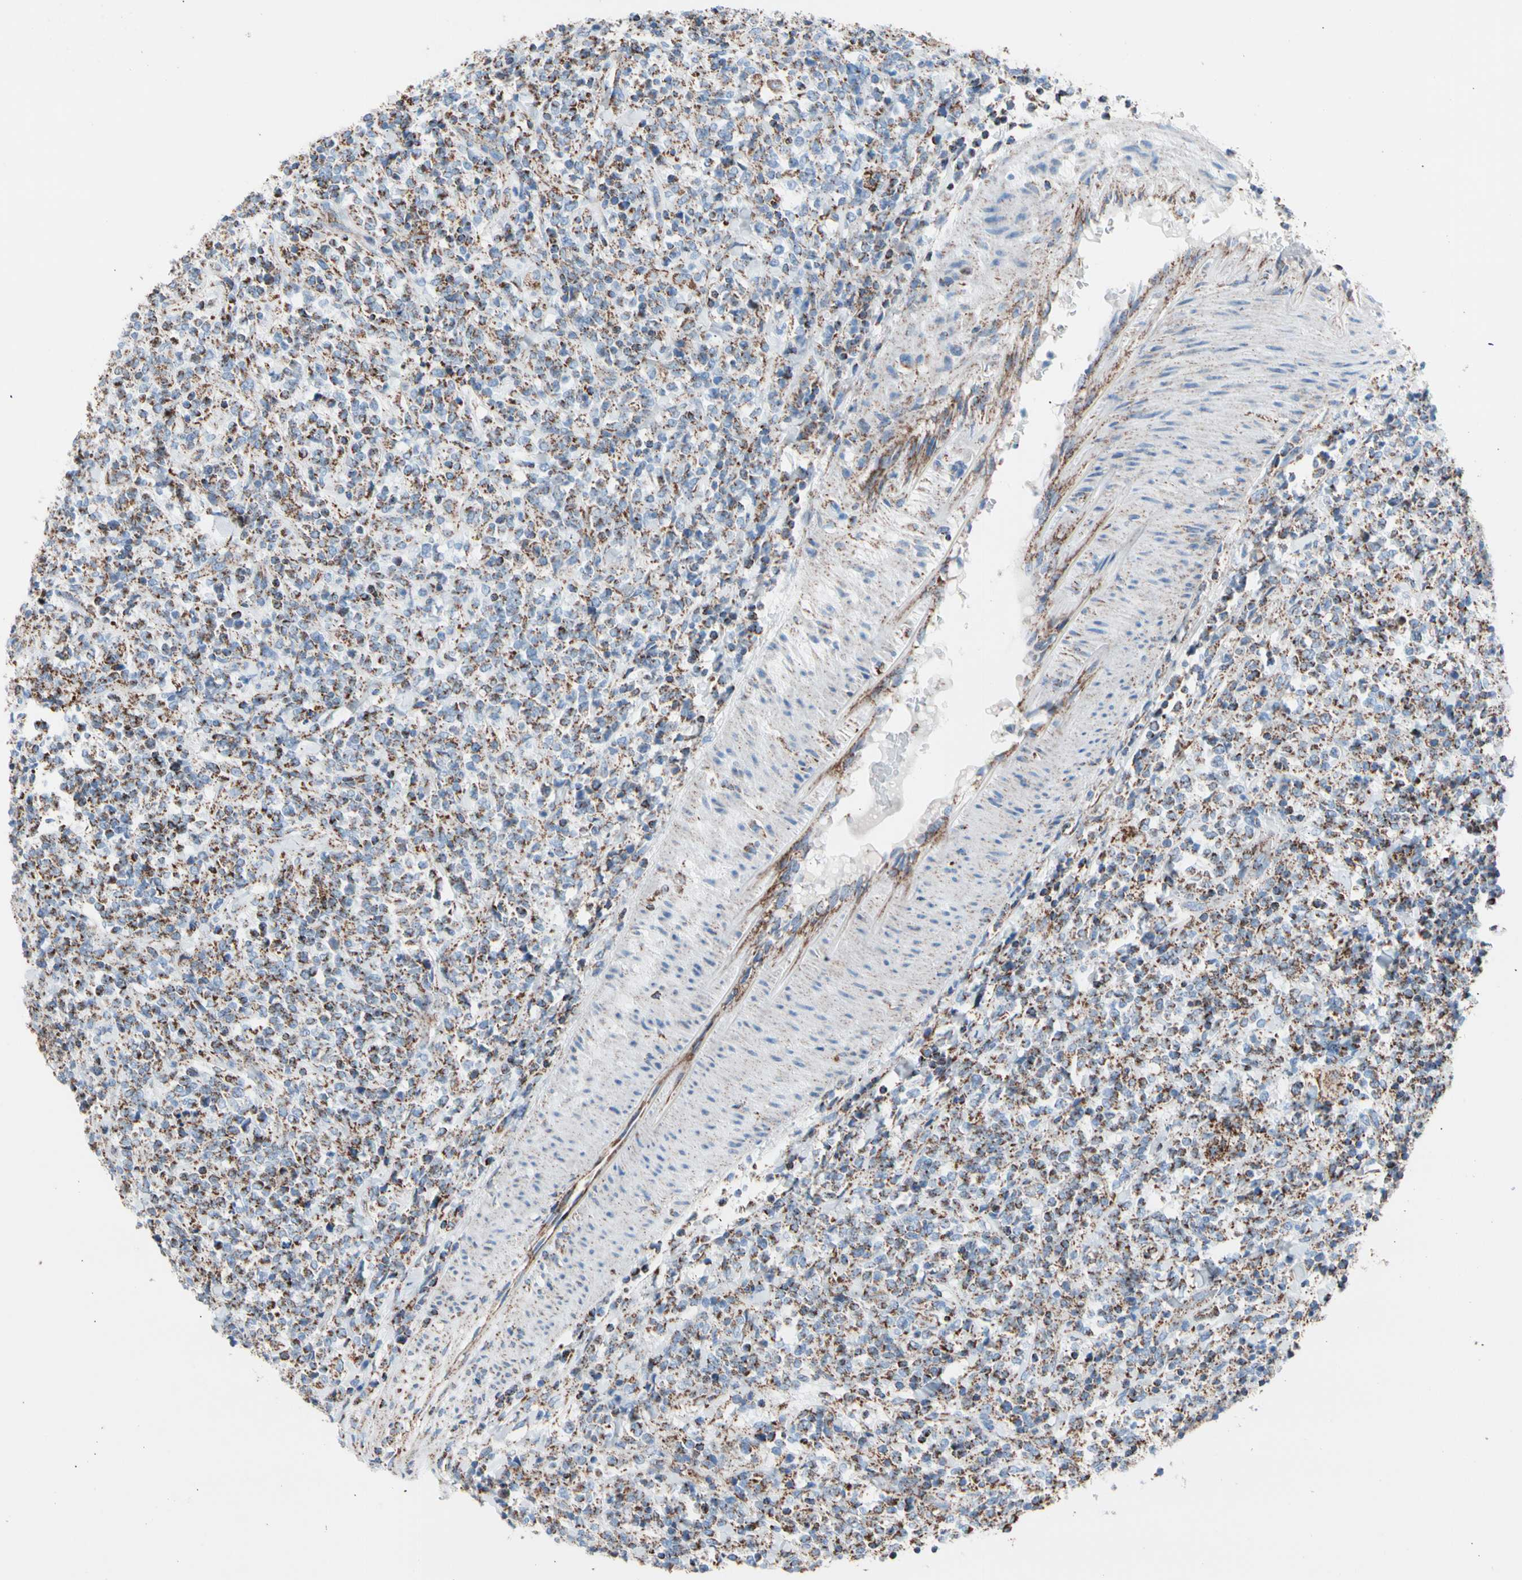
{"staining": {"intensity": "strong", "quantity": ">75%", "location": "cytoplasmic/membranous"}, "tissue": "lymphoma", "cell_type": "Tumor cells", "image_type": "cancer", "snomed": [{"axis": "morphology", "description": "Malignant lymphoma, non-Hodgkin's type, High grade"}, {"axis": "topography", "description": "Soft tissue"}], "caption": "This photomicrograph demonstrates immunohistochemistry staining of human high-grade malignant lymphoma, non-Hodgkin's type, with high strong cytoplasmic/membranous expression in approximately >75% of tumor cells.", "gene": "HK1", "patient": {"sex": "male", "age": 18}}